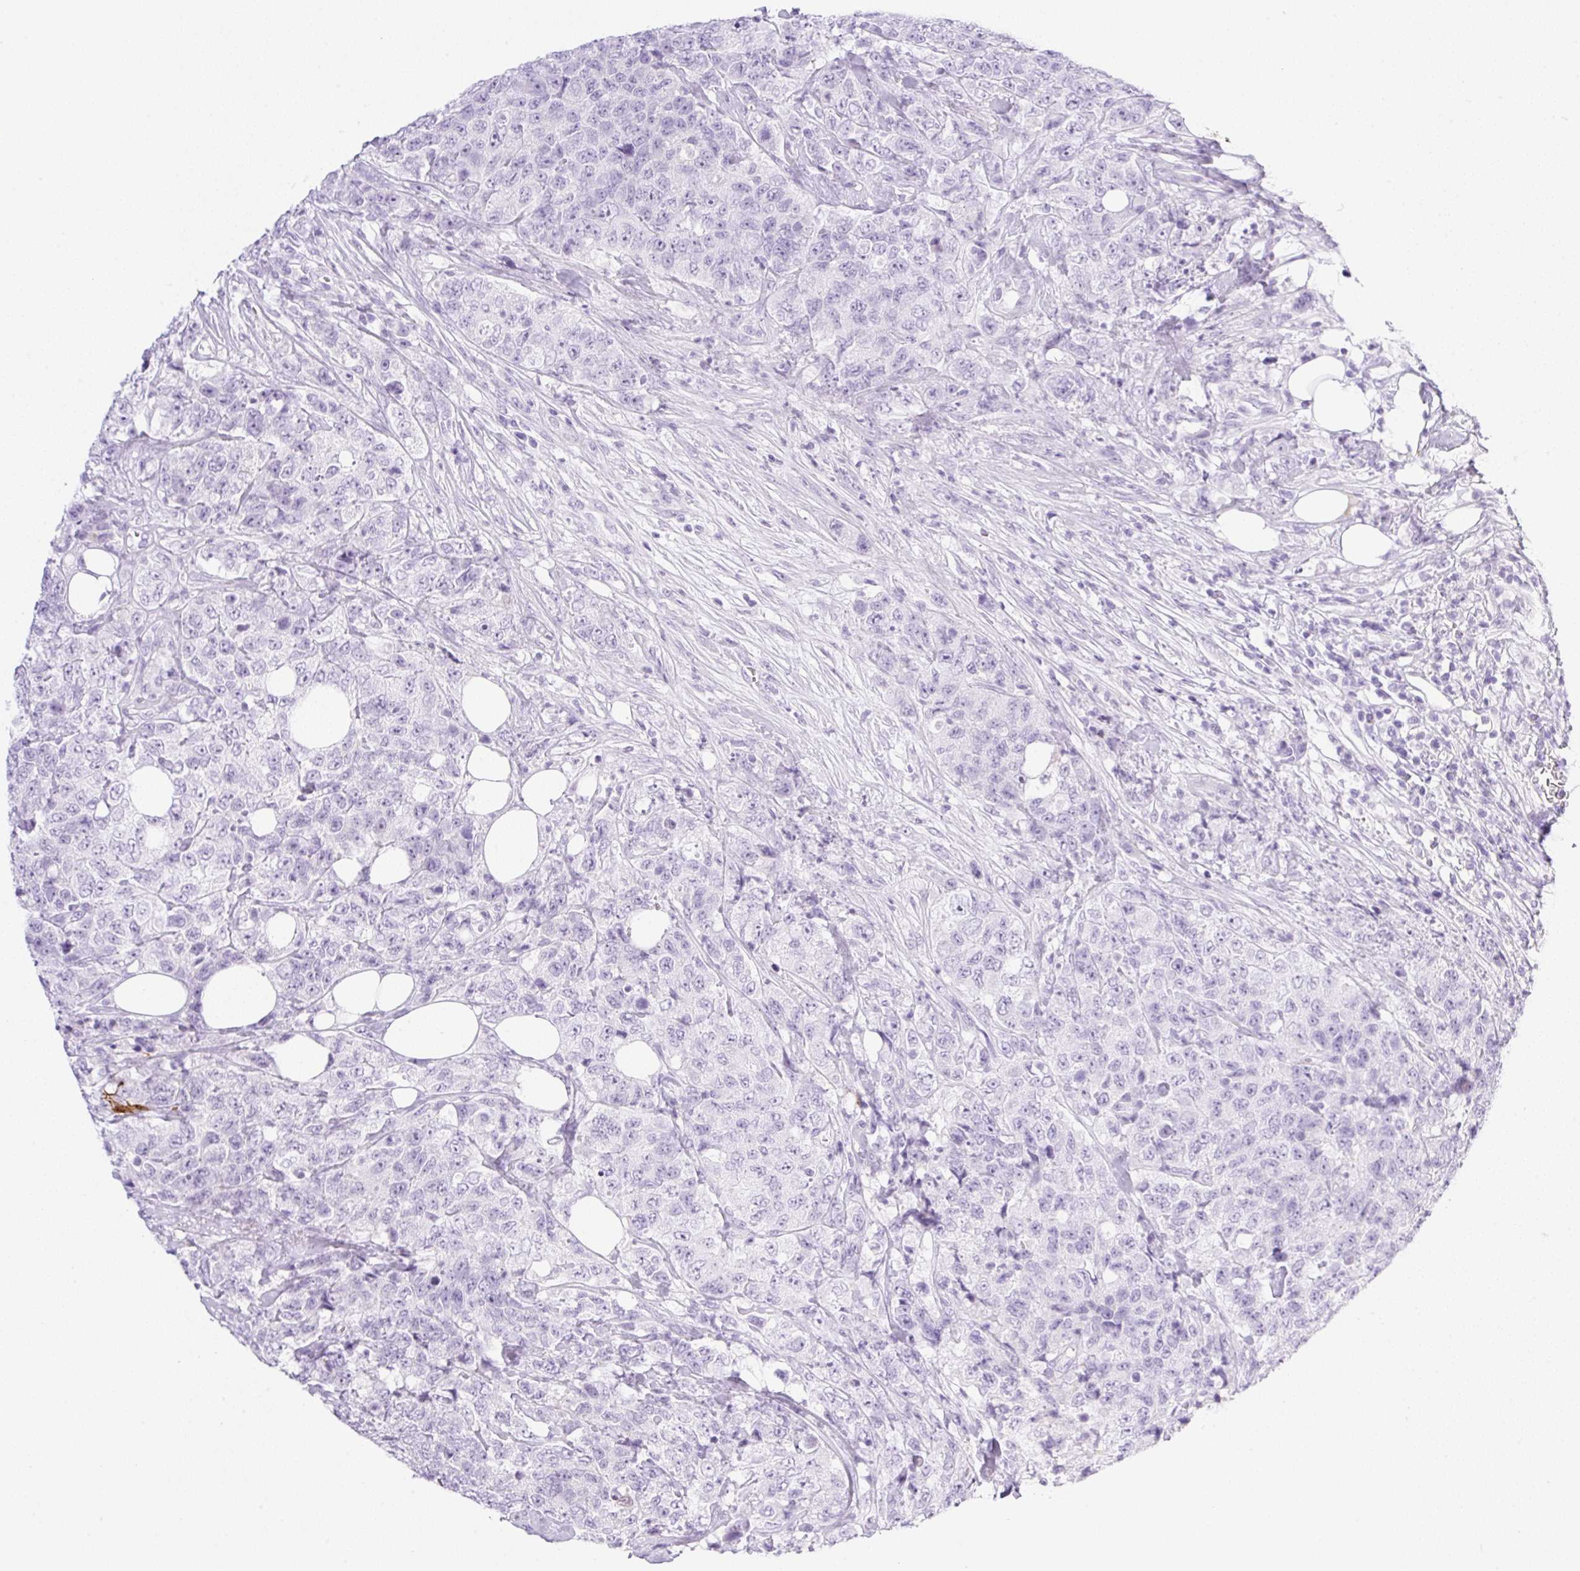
{"staining": {"intensity": "negative", "quantity": "none", "location": "none"}, "tissue": "urothelial cancer", "cell_type": "Tumor cells", "image_type": "cancer", "snomed": [{"axis": "morphology", "description": "Urothelial carcinoma, High grade"}, {"axis": "topography", "description": "Urinary bladder"}], "caption": "Human urothelial cancer stained for a protein using immunohistochemistry exhibits no expression in tumor cells.", "gene": "SPRR4", "patient": {"sex": "female", "age": 78}}